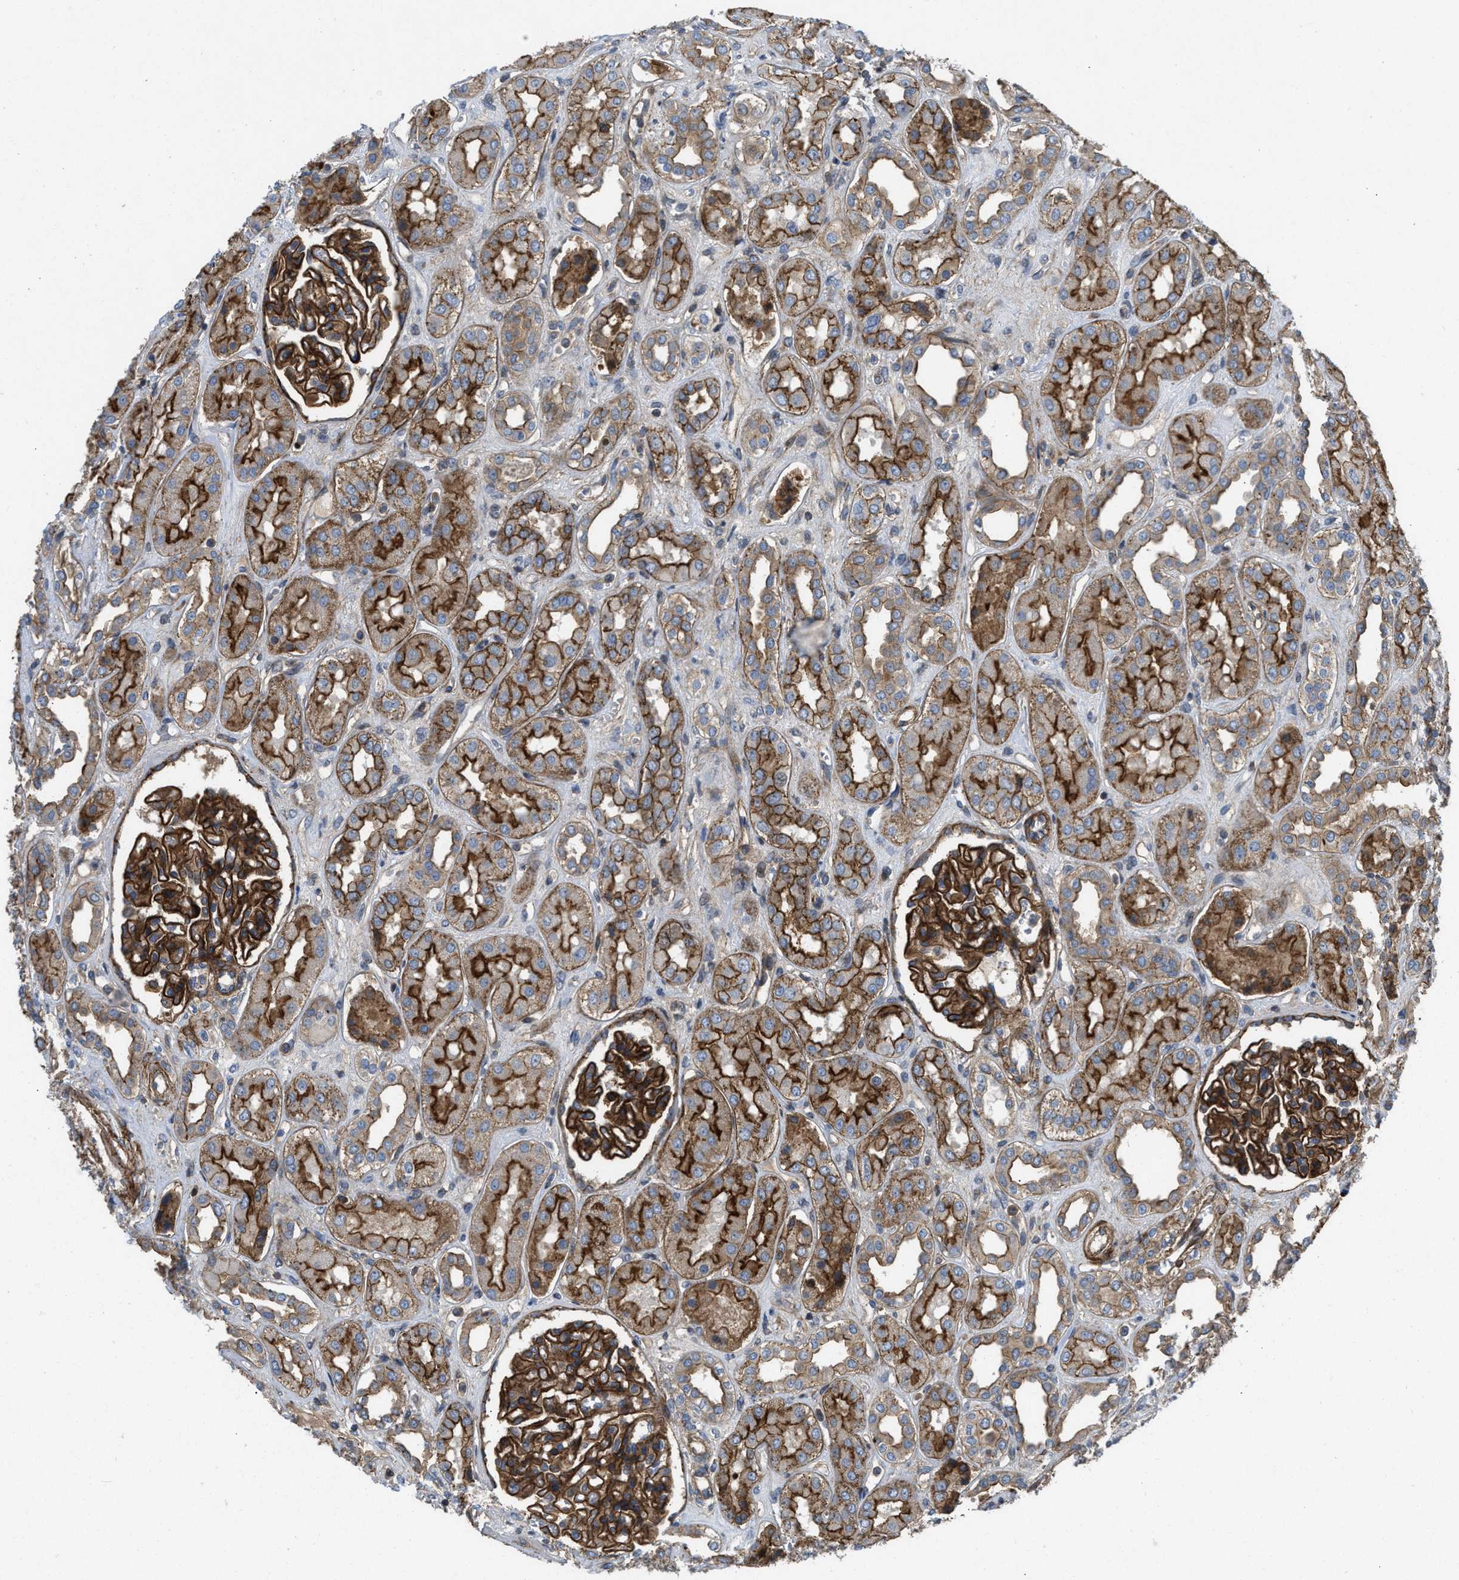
{"staining": {"intensity": "strong", "quantity": ">75%", "location": "cytoplasmic/membranous"}, "tissue": "kidney", "cell_type": "Cells in glomeruli", "image_type": "normal", "snomed": [{"axis": "morphology", "description": "Normal tissue, NOS"}, {"axis": "topography", "description": "Kidney"}], "caption": "Protein staining exhibits strong cytoplasmic/membranous expression in about >75% of cells in glomeruli in normal kidney. (DAB (3,3'-diaminobenzidine) IHC, brown staining for protein, blue staining for nuclei).", "gene": "NYNRIN", "patient": {"sex": "male", "age": 59}}